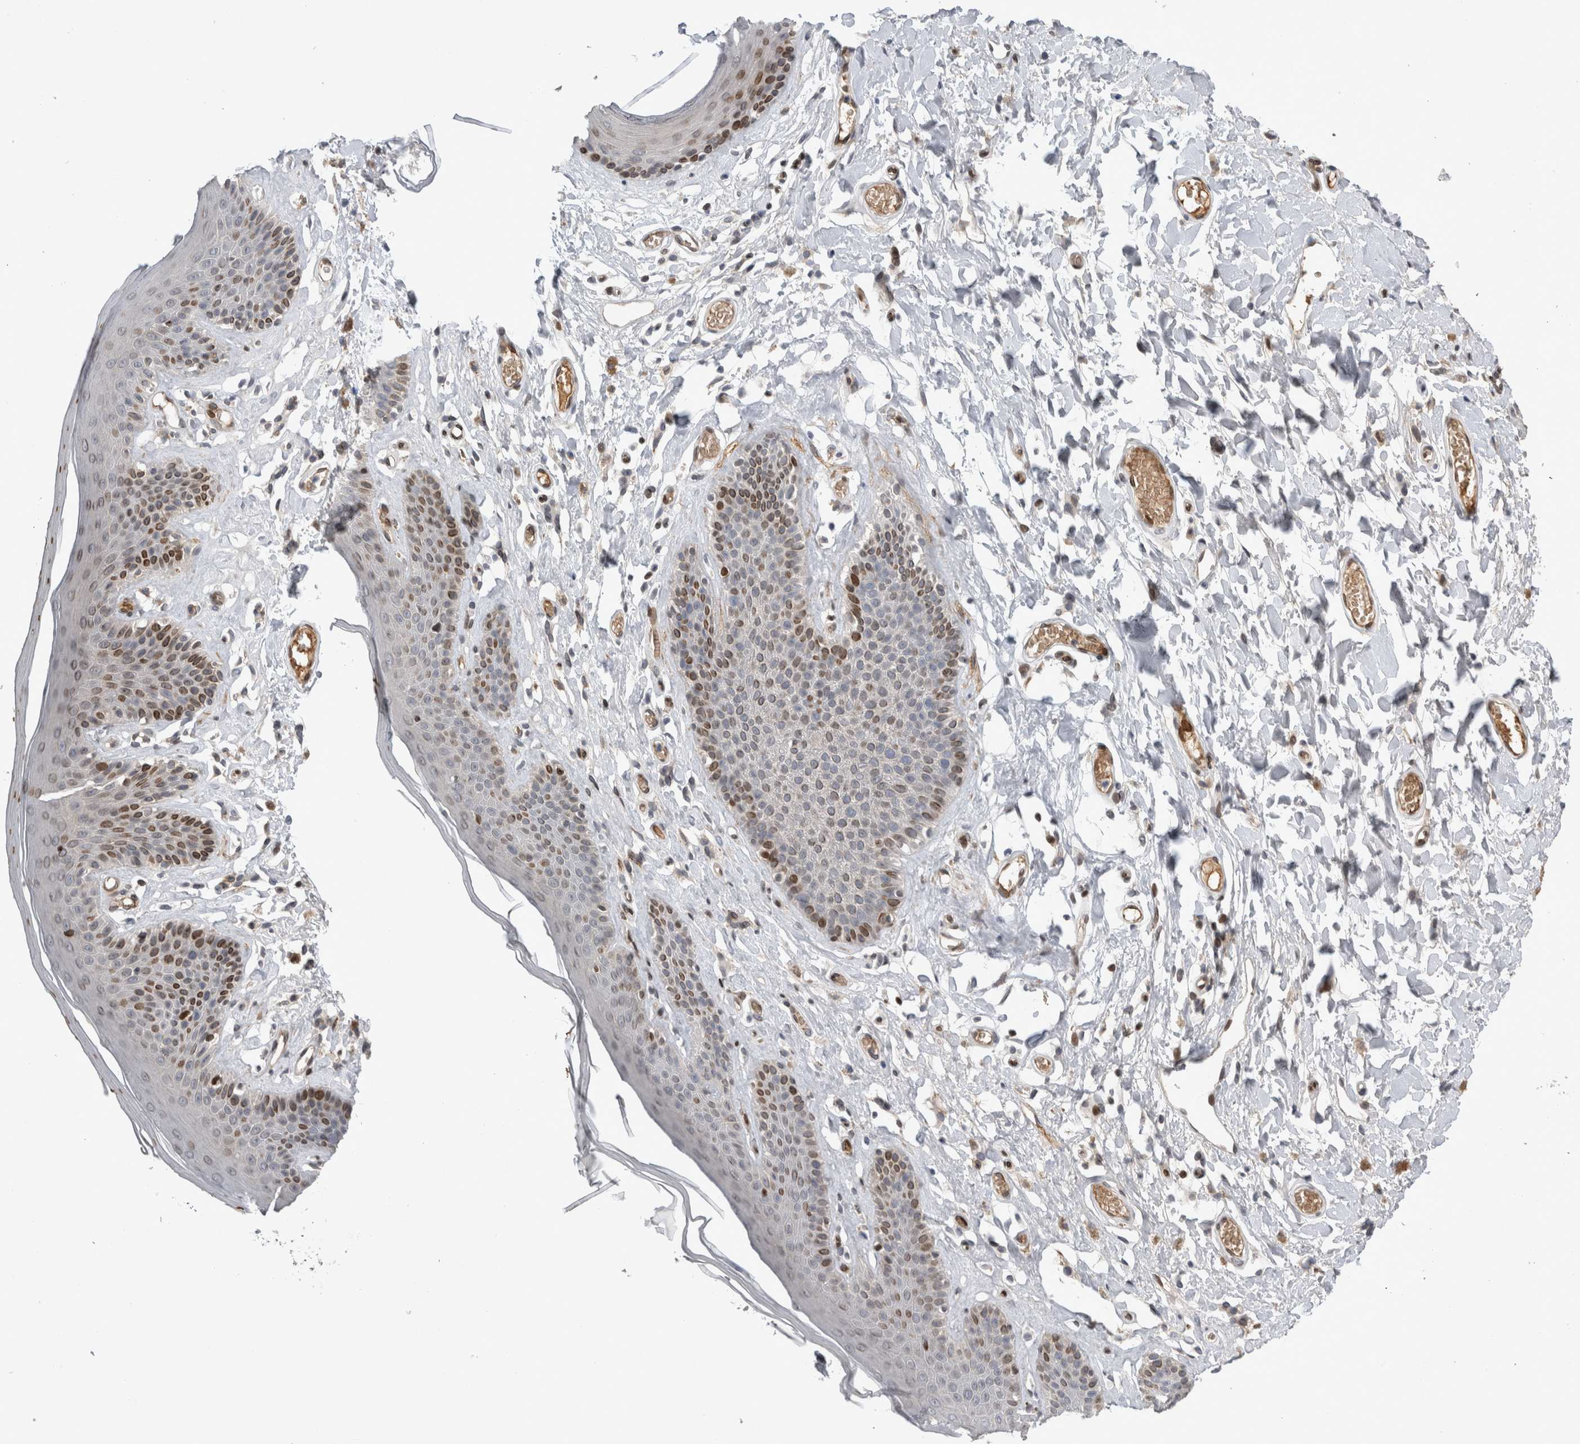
{"staining": {"intensity": "moderate", "quantity": ">75%", "location": "cytoplasmic/membranous,nuclear"}, "tissue": "skin", "cell_type": "Epidermal cells", "image_type": "normal", "snomed": [{"axis": "morphology", "description": "Normal tissue, NOS"}, {"axis": "topography", "description": "Vulva"}], "caption": "Immunohistochemistry histopathology image of unremarkable skin stained for a protein (brown), which exhibits medium levels of moderate cytoplasmic/membranous,nuclear staining in about >75% of epidermal cells.", "gene": "DMTN", "patient": {"sex": "female", "age": 73}}